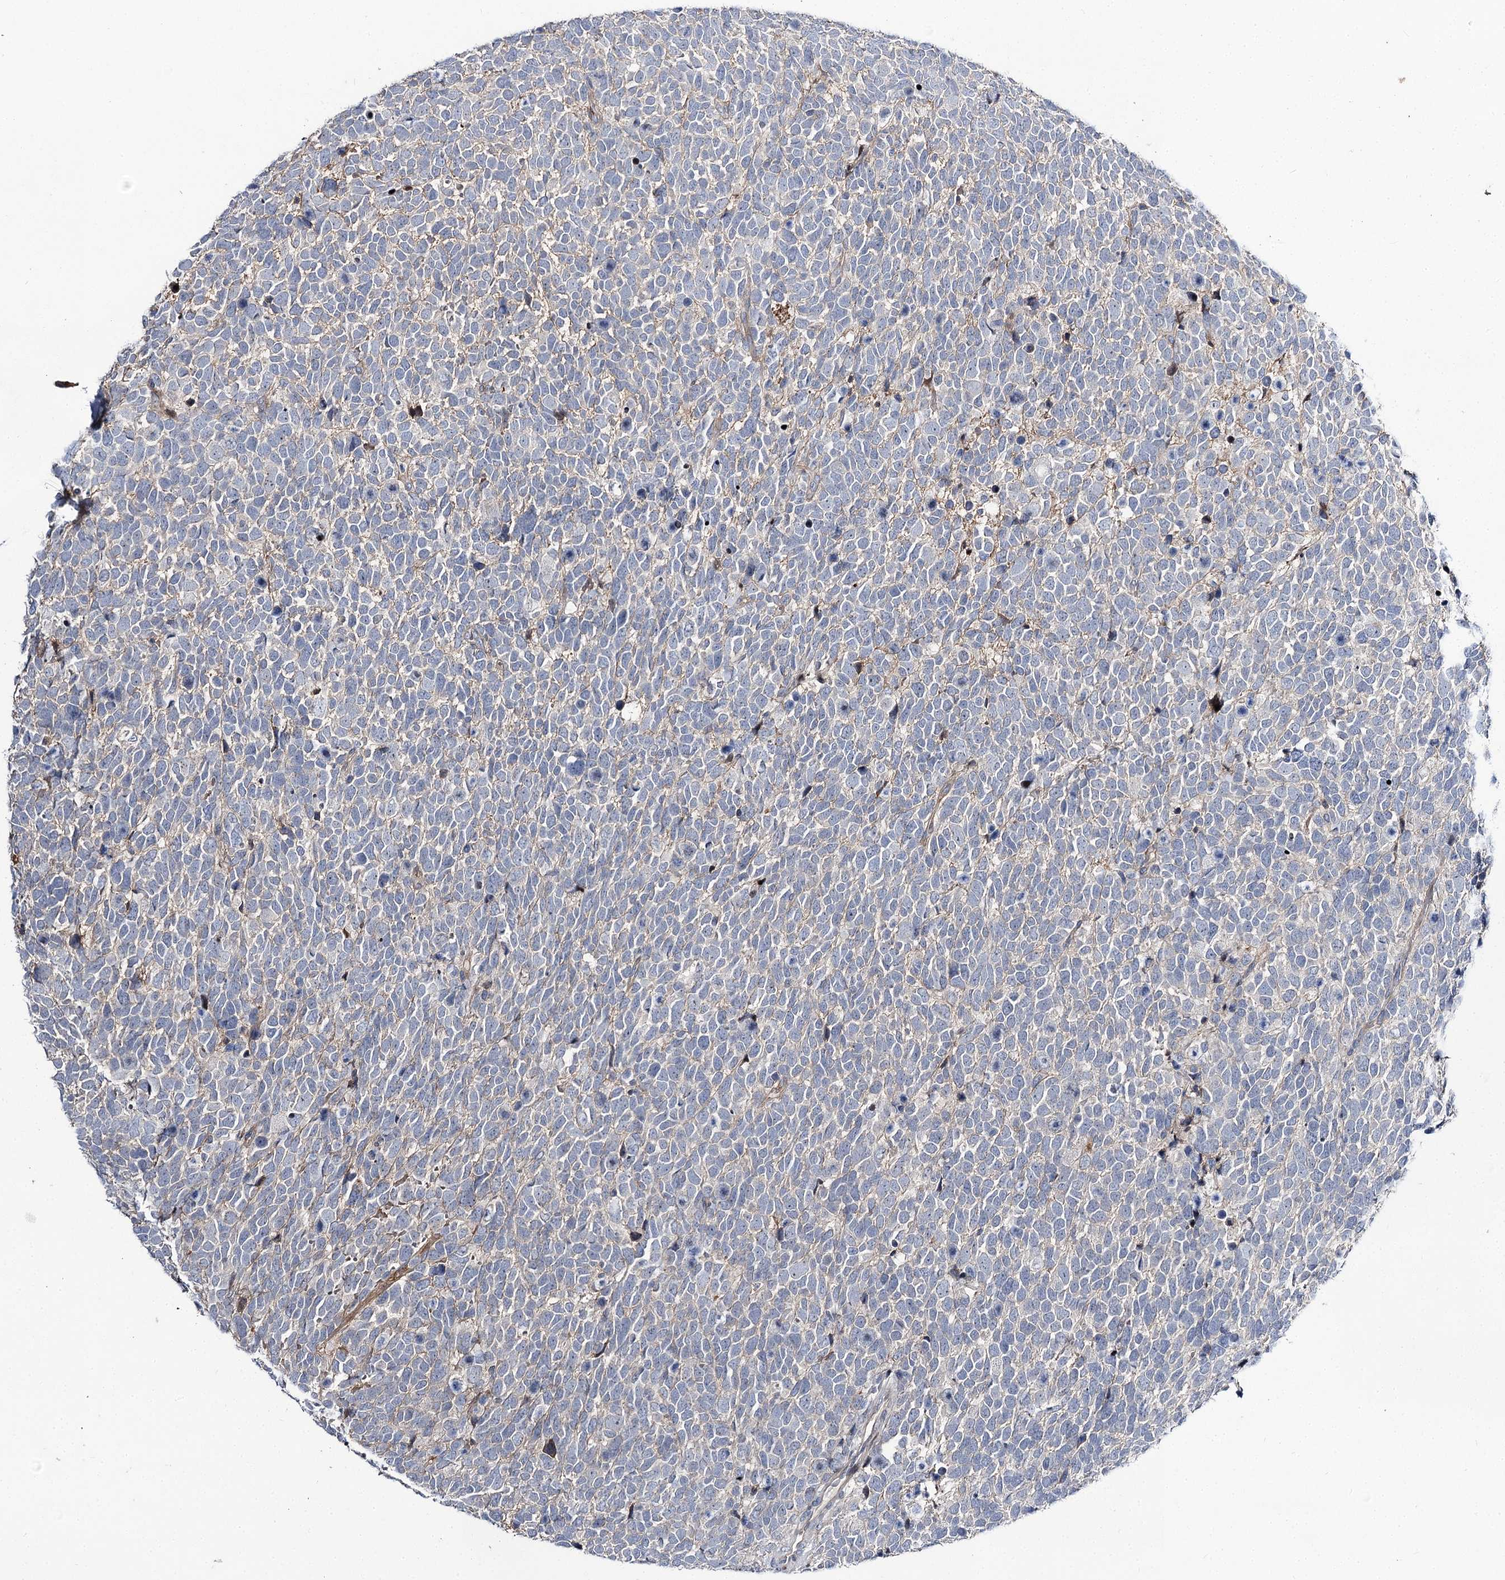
{"staining": {"intensity": "negative", "quantity": "none", "location": "none"}, "tissue": "urothelial cancer", "cell_type": "Tumor cells", "image_type": "cancer", "snomed": [{"axis": "morphology", "description": "Urothelial carcinoma, High grade"}, {"axis": "topography", "description": "Urinary bladder"}], "caption": "Immunohistochemistry of human urothelial carcinoma (high-grade) displays no expression in tumor cells.", "gene": "ITFG2", "patient": {"sex": "female", "age": 82}}